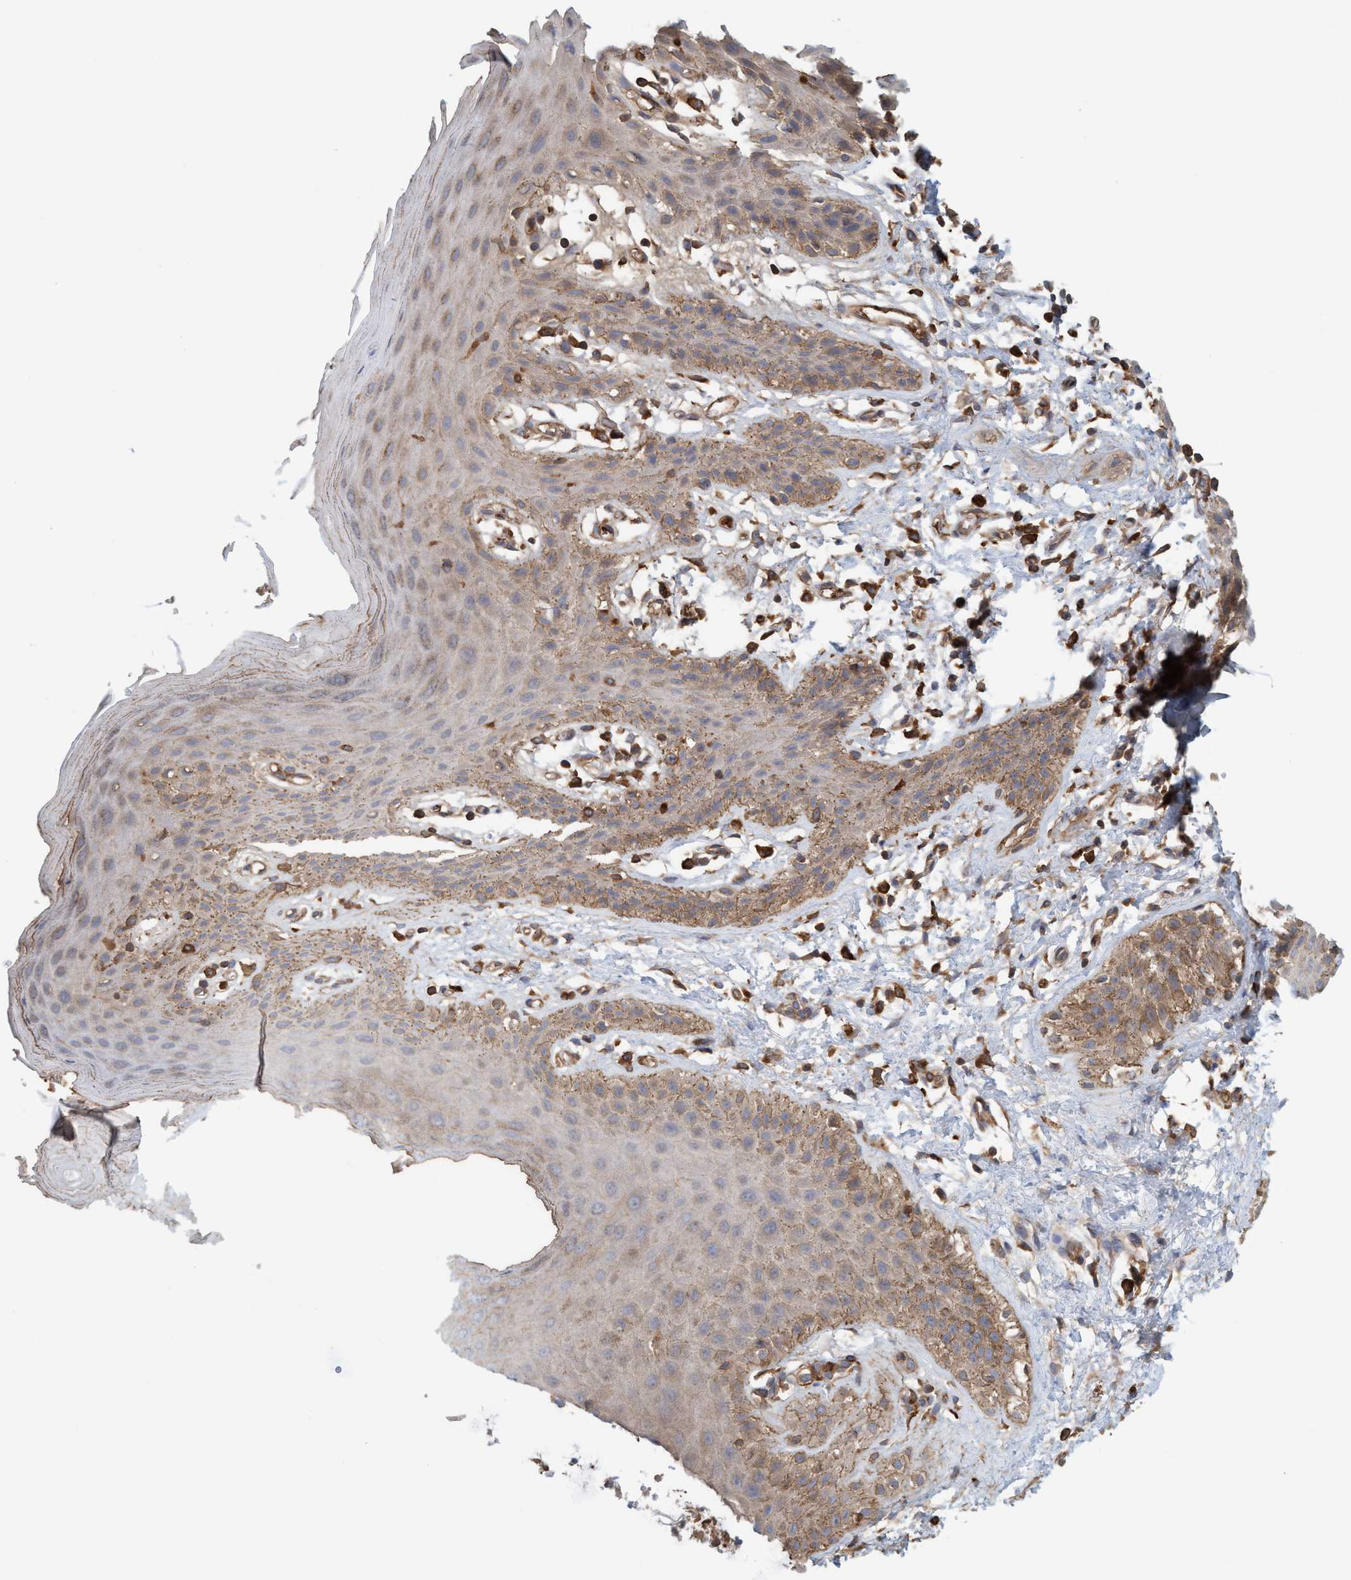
{"staining": {"intensity": "moderate", "quantity": "25%-75%", "location": "cytoplasmic/membranous"}, "tissue": "skin", "cell_type": "Epidermal cells", "image_type": "normal", "snomed": [{"axis": "morphology", "description": "Normal tissue, NOS"}, {"axis": "topography", "description": "Anal"}], "caption": "Protein expression analysis of benign human skin reveals moderate cytoplasmic/membranous staining in approximately 25%-75% of epidermal cells.", "gene": "SPECC1", "patient": {"sex": "male", "age": 44}}